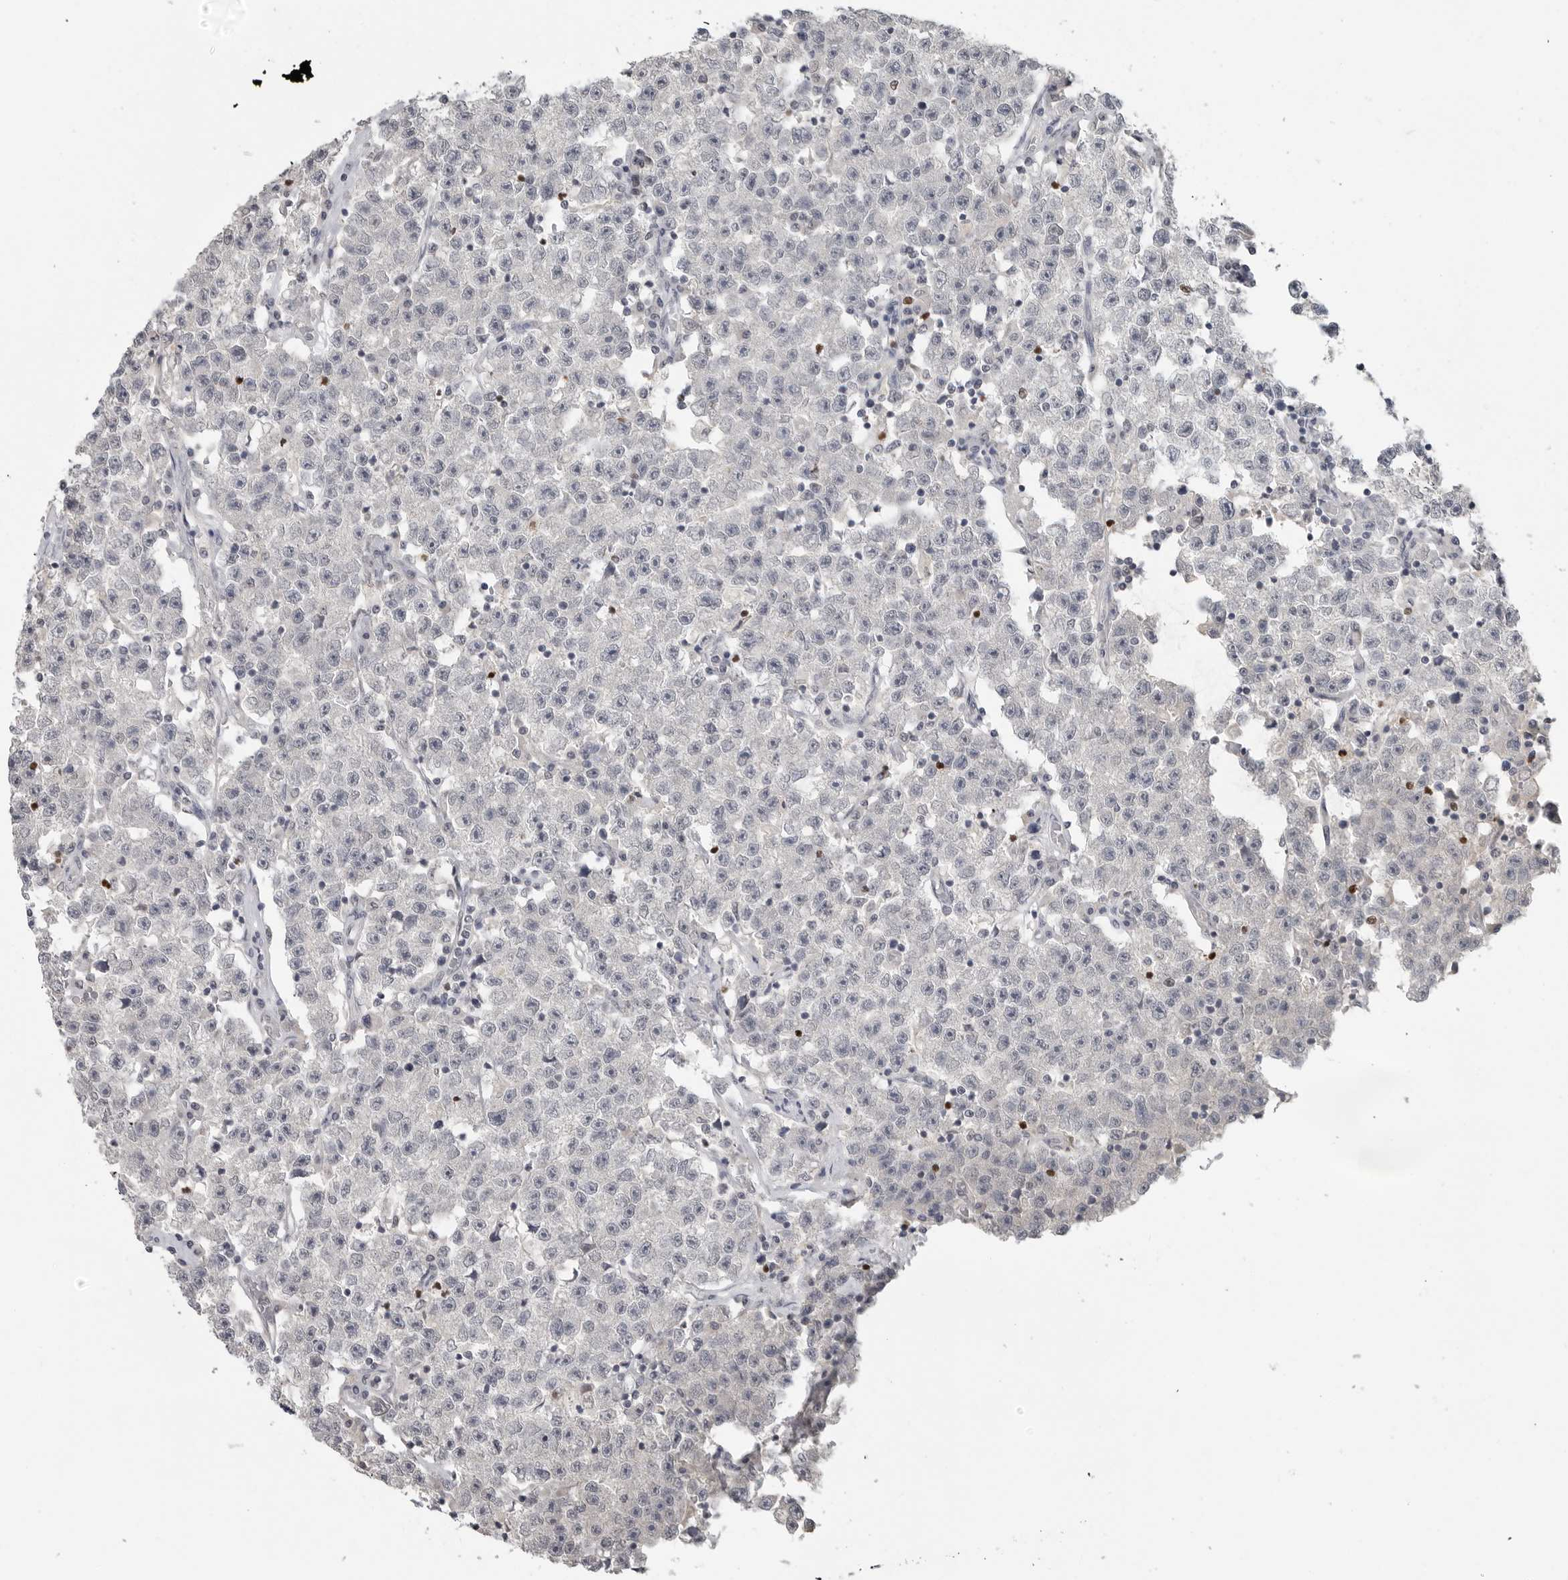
{"staining": {"intensity": "negative", "quantity": "none", "location": "none"}, "tissue": "testis cancer", "cell_type": "Tumor cells", "image_type": "cancer", "snomed": [{"axis": "morphology", "description": "Seminoma, NOS"}, {"axis": "topography", "description": "Testis"}], "caption": "Image shows no significant protein staining in tumor cells of testis cancer (seminoma). The staining is performed using DAB (3,3'-diaminobenzidine) brown chromogen with nuclei counter-stained in using hematoxylin.", "gene": "FOXP3", "patient": {"sex": "male", "age": 22}}